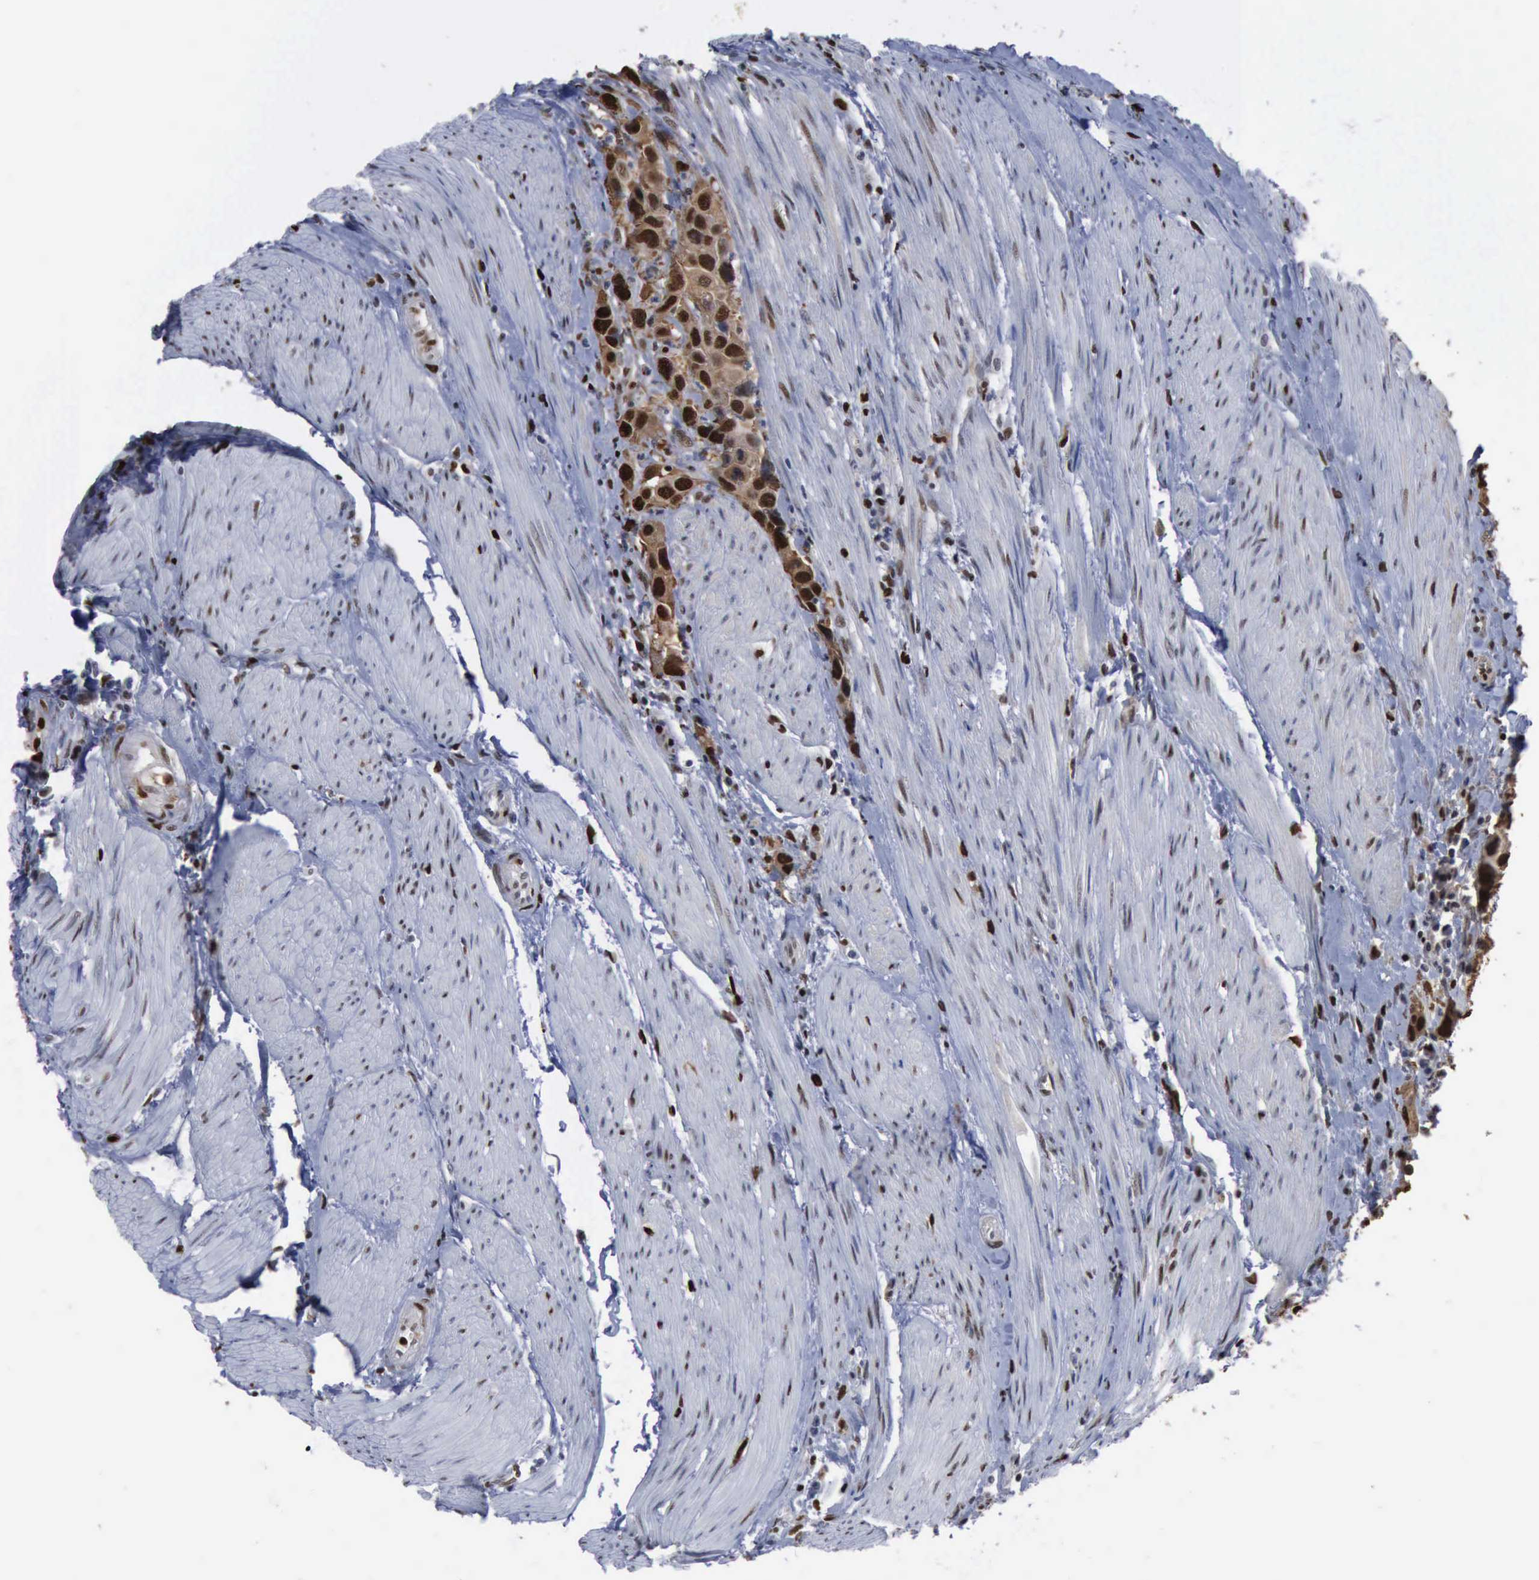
{"staining": {"intensity": "moderate", "quantity": ">75%", "location": "nuclear"}, "tissue": "urothelial cancer", "cell_type": "Tumor cells", "image_type": "cancer", "snomed": [{"axis": "morphology", "description": "Urothelial carcinoma, High grade"}, {"axis": "topography", "description": "Urinary bladder"}], "caption": "An IHC photomicrograph of tumor tissue is shown. Protein staining in brown highlights moderate nuclear positivity in urothelial cancer within tumor cells. (brown staining indicates protein expression, while blue staining denotes nuclei).", "gene": "PCNA", "patient": {"sex": "male", "age": 66}}